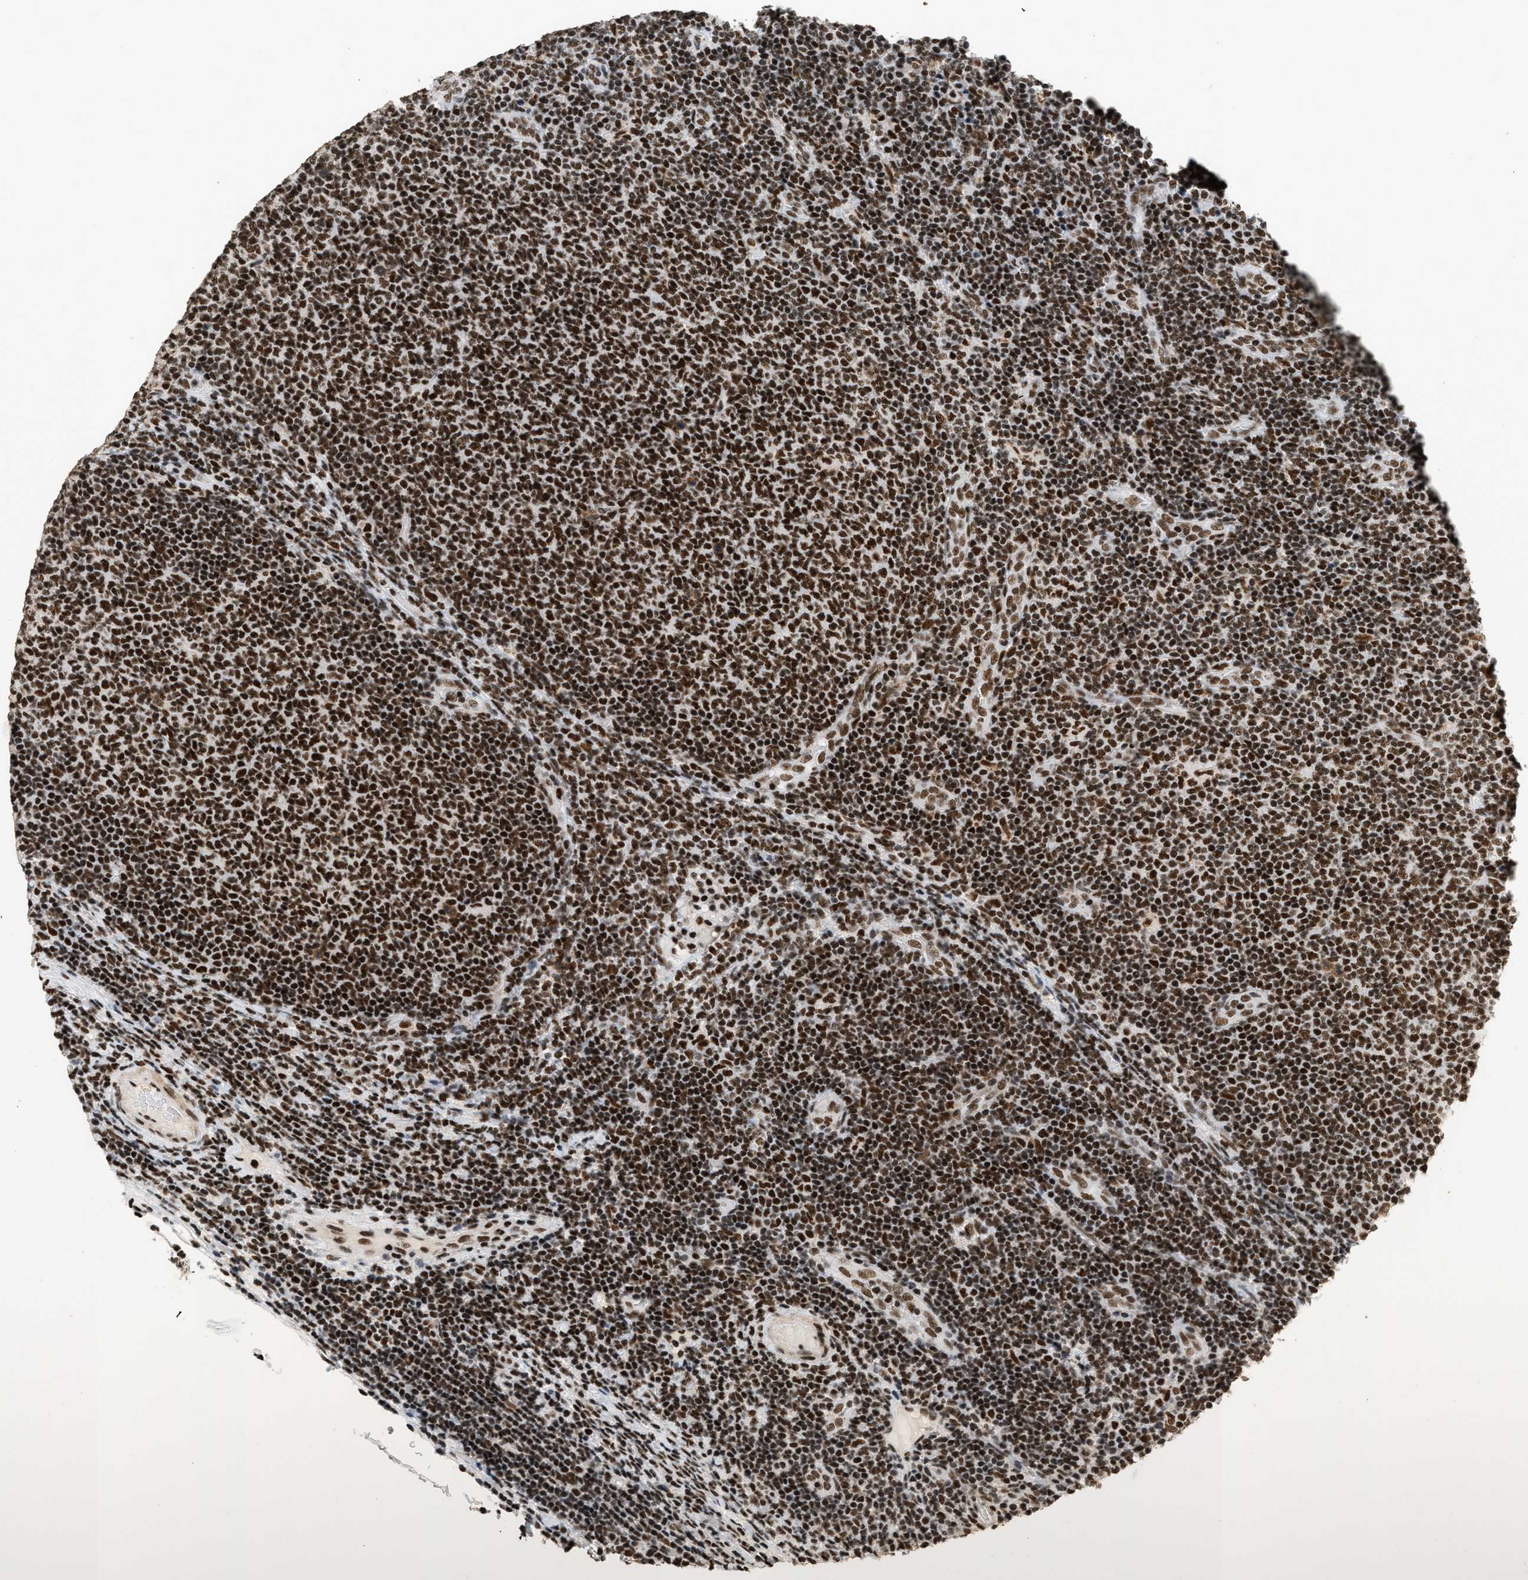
{"staining": {"intensity": "strong", "quantity": ">75%", "location": "nuclear"}, "tissue": "lymphoma", "cell_type": "Tumor cells", "image_type": "cancer", "snomed": [{"axis": "morphology", "description": "Malignant lymphoma, non-Hodgkin's type, Low grade"}, {"axis": "topography", "description": "Lymph node"}], "caption": "High-magnification brightfield microscopy of malignant lymphoma, non-Hodgkin's type (low-grade) stained with DAB (brown) and counterstained with hematoxylin (blue). tumor cells exhibit strong nuclear expression is present in about>75% of cells. (DAB = brown stain, brightfield microscopy at high magnification).", "gene": "SMARCB1", "patient": {"sex": "male", "age": 66}}